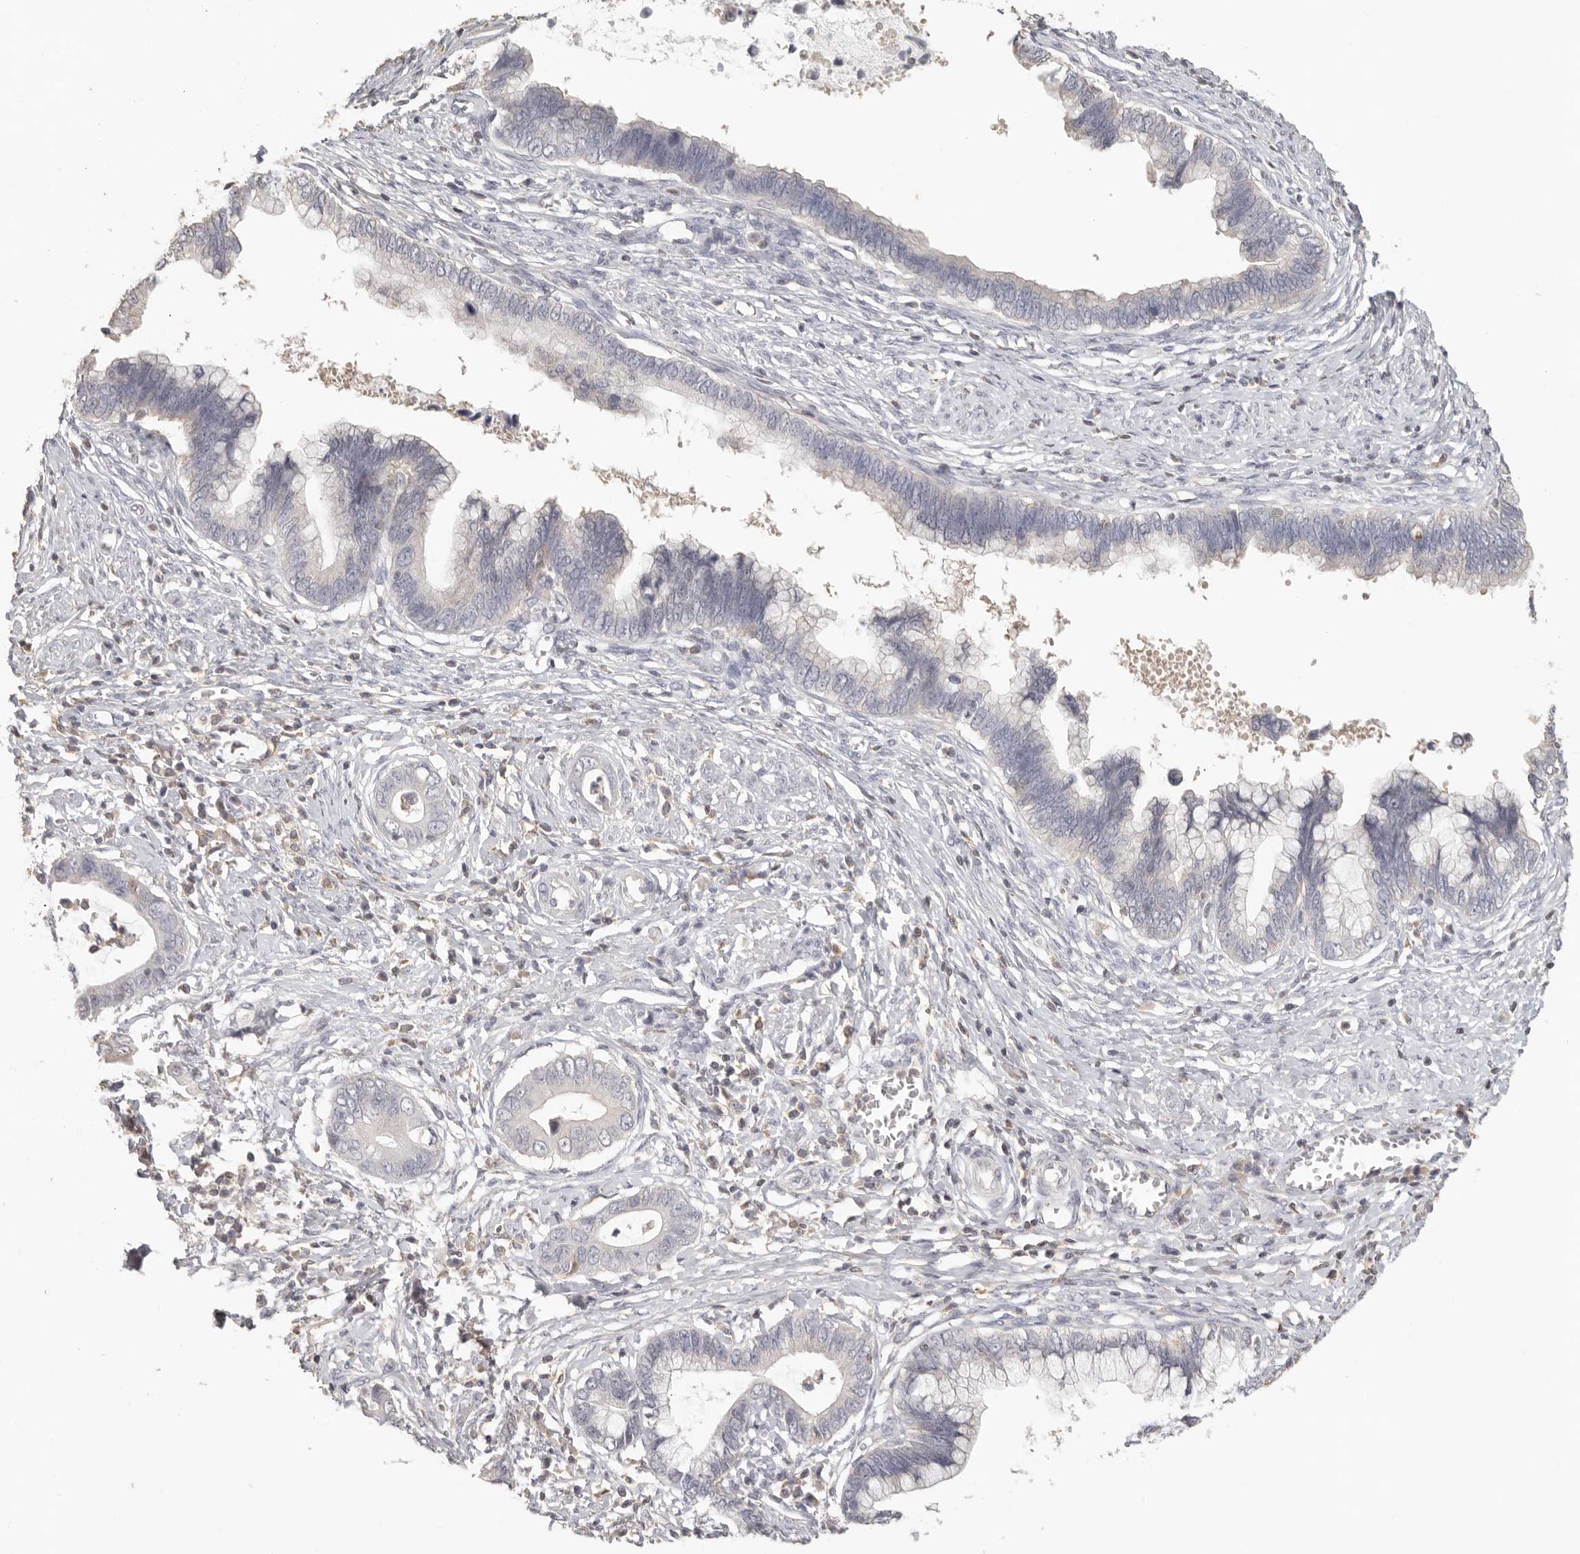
{"staining": {"intensity": "negative", "quantity": "none", "location": "none"}, "tissue": "cervical cancer", "cell_type": "Tumor cells", "image_type": "cancer", "snomed": [{"axis": "morphology", "description": "Adenocarcinoma, NOS"}, {"axis": "topography", "description": "Cervix"}], "caption": "Immunohistochemistry (IHC) of human cervical cancer (adenocarcinoma) displays no positivity in tumor cells.", "gene": "CSK", "patient": {"sex": "female", "age": 44}}